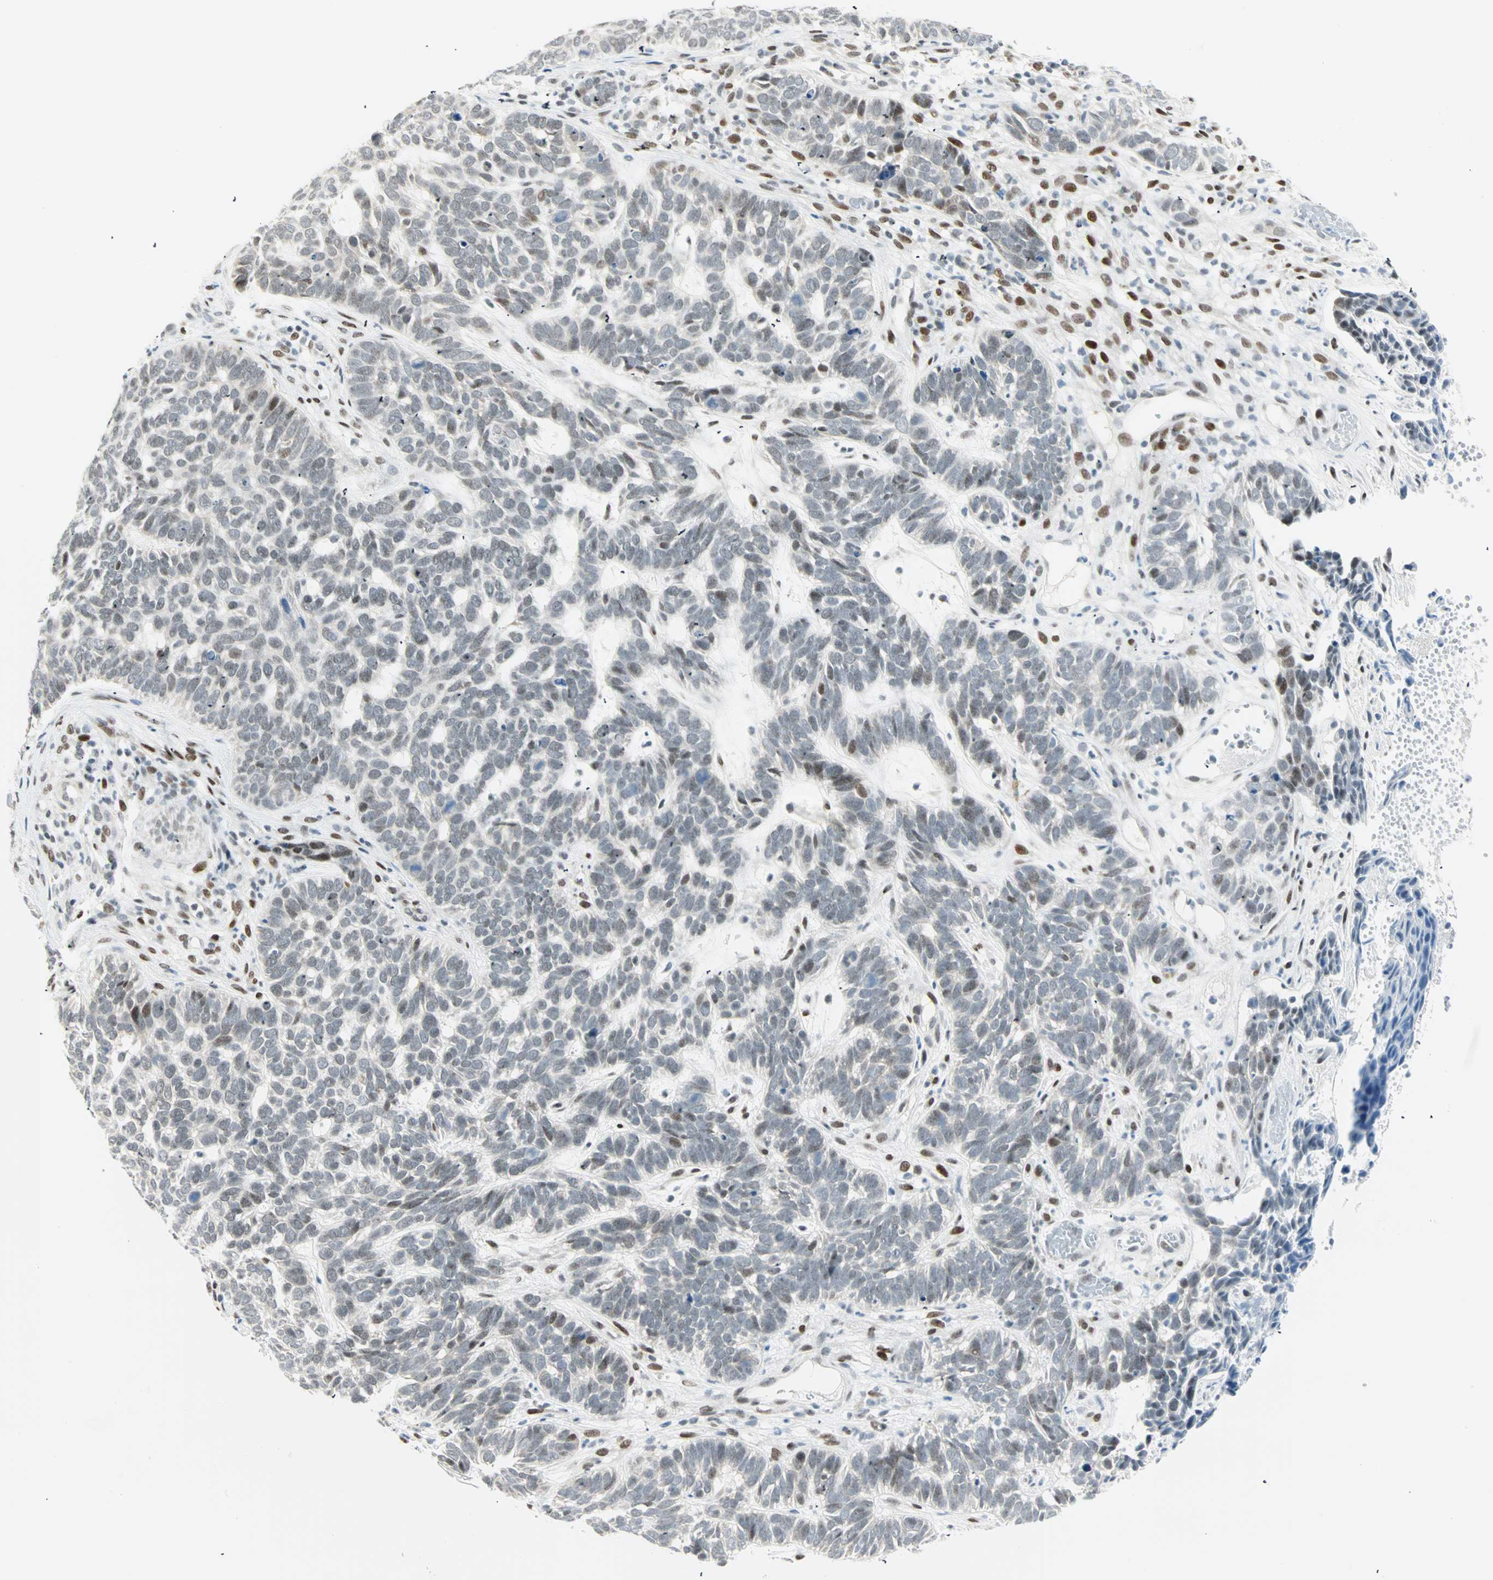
{"staining": {"intensity": "weak", "quantity": "<25%", "location": "nuclear"}, "tissue": "skin cancer", "cell_type": "Tumor cells", "image_type": "cancer", "snomed": [{"axis": "morphology", "description": "Basal cell carcinoma"}, {"axis": "topography", "description": "Skin"}], "caption": "IHC of skin cancer exhibits no expression in tumor cells.", "gene": "PKNOX1", "patient": {"sex": "male", "age": 87}}